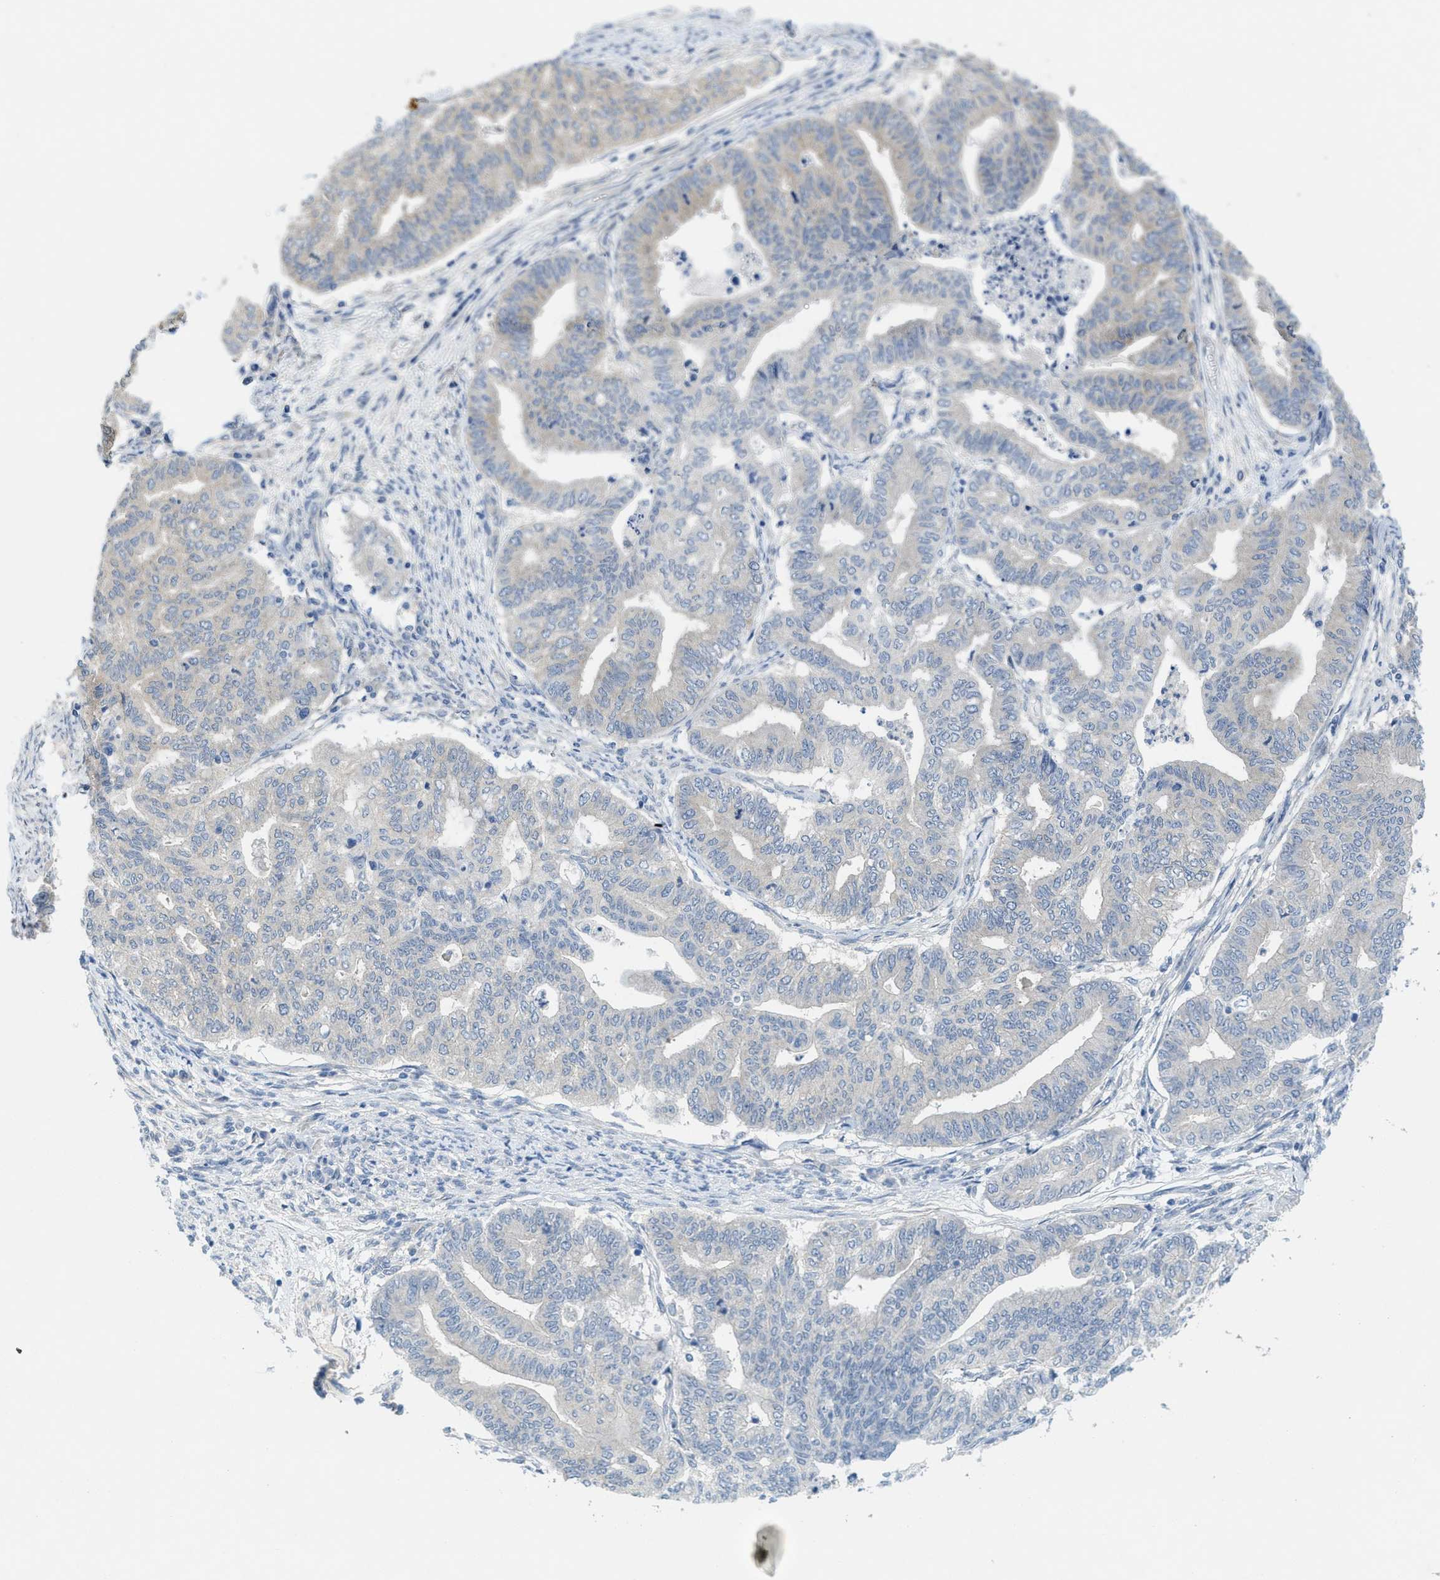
{"staining": {"intensity": "weak", "quantity": "25%-75%", "location": "cytoplasmic/membranous"}, "tissue": "endometrial cancer", "cell_type": "Tumor cells", "image_type": "cancer", "snomed": [{"axis": "morphology", "description": "Adenocarcinoma, NOS"}, {"axis": "topography", "description": "Endometrium"}], "caption": "DAB immunohistochemical staining of endometrial cancer (adenocarcinoma) exhibits weak cytoplasmic/membranous protein positivity in about 25%-75% of tumor cells.", "gene": "ZFYVE9", "patient": {"sex": "female", "age": 79}}